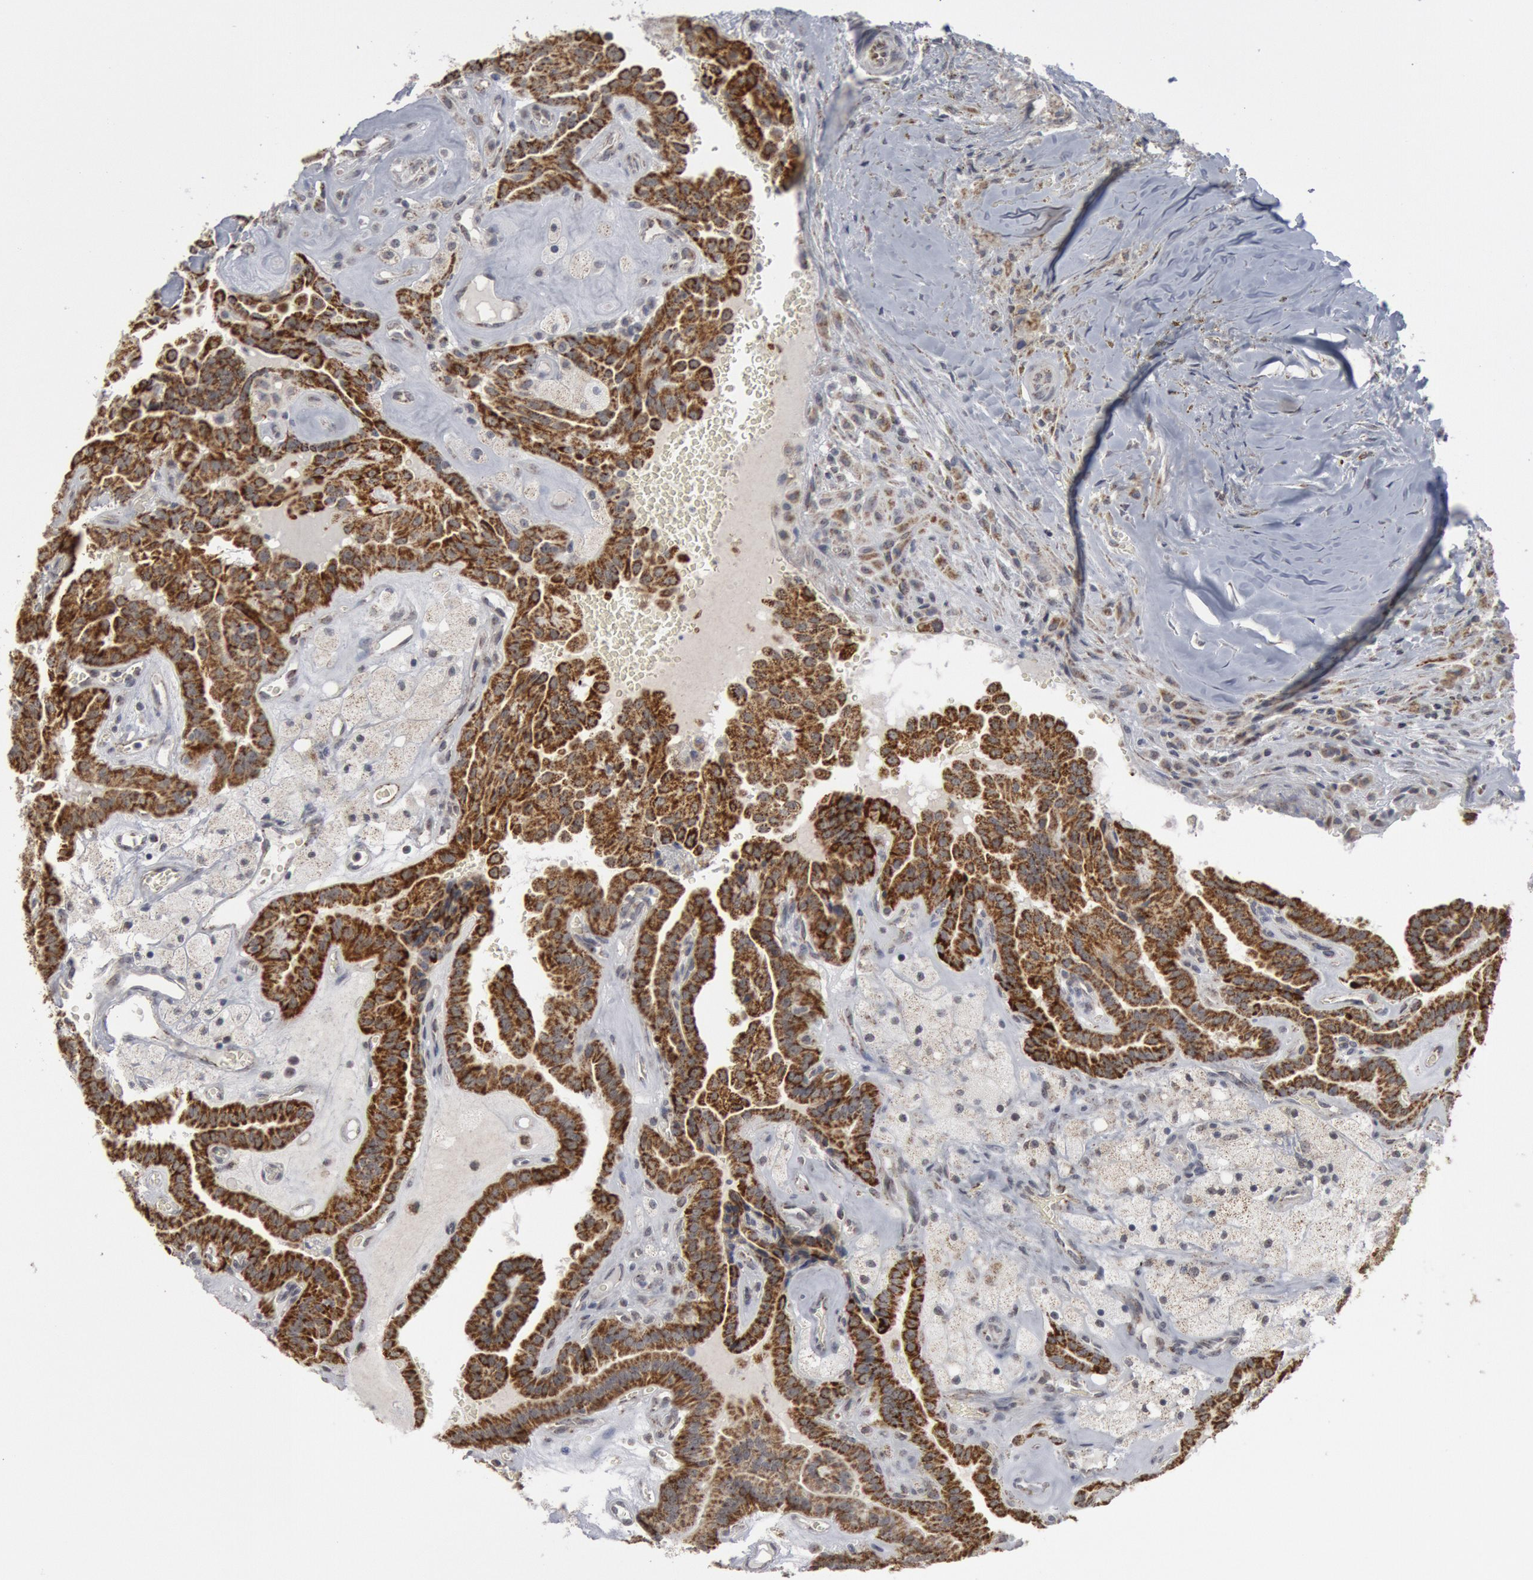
{"staining": {"intensity": "strong", "quantity": ">75%", "location": "cytoplasmic/membranous"}, "tissue": "thyroid cancer", "cell_type": "Tumor cells", "image_type": "cancer", "snomed": [{"axis": "morphology", "description": "Papillary adenocarcinoma, NOS"}, {"axis": "topography", "description": "Thyroid gland"}], "caption": "Thyroid papillary adenocarcinoma tissue demonstrates strong cytoplasmic/membranous staining in approximately >75% of tumor cells Immunohistochemistry stains the protein in brown and the nuclei are stained blue.", "gene": "CASP9", "patient": {"sex": "male", "age": 87}}